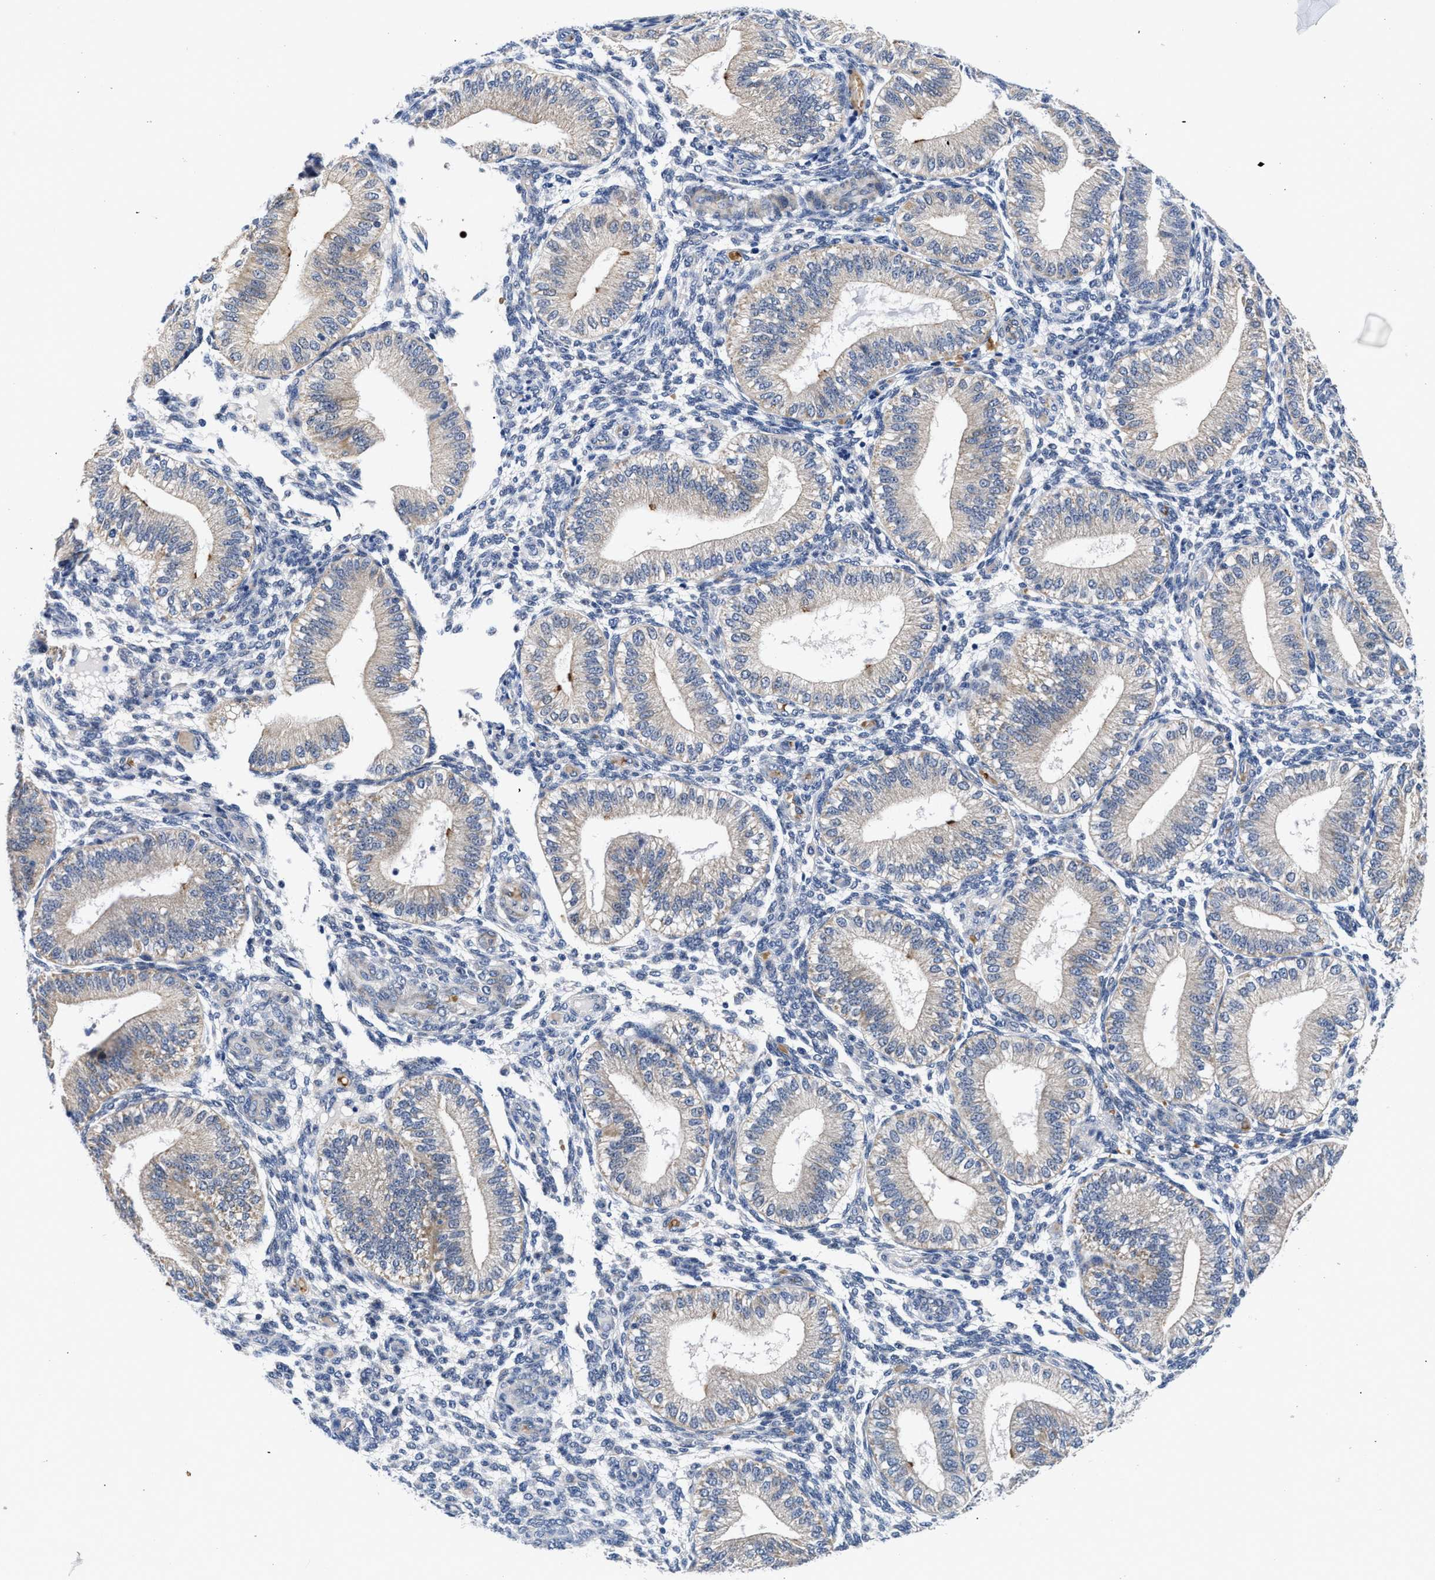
{"staining": {"intensity": "negative", "quantity": "none", "location": "none"}, "tissue": "endometrium", "cell_type": "Cells in endometrial stroma", "image_type": "normal", "snomed": [{"axis": "morphology", "description": "Normal tissue, NOS"}, {"axis": "topography", "description": "Endometrium"}], "caption": "A photomicrograph of endometrium stained for a protein shows no brown staining in cells in endometrial stroma. (DAB IHC, high magnification).", "gene": "RINT1", "patient": {"sex": "female", "age": 39}}